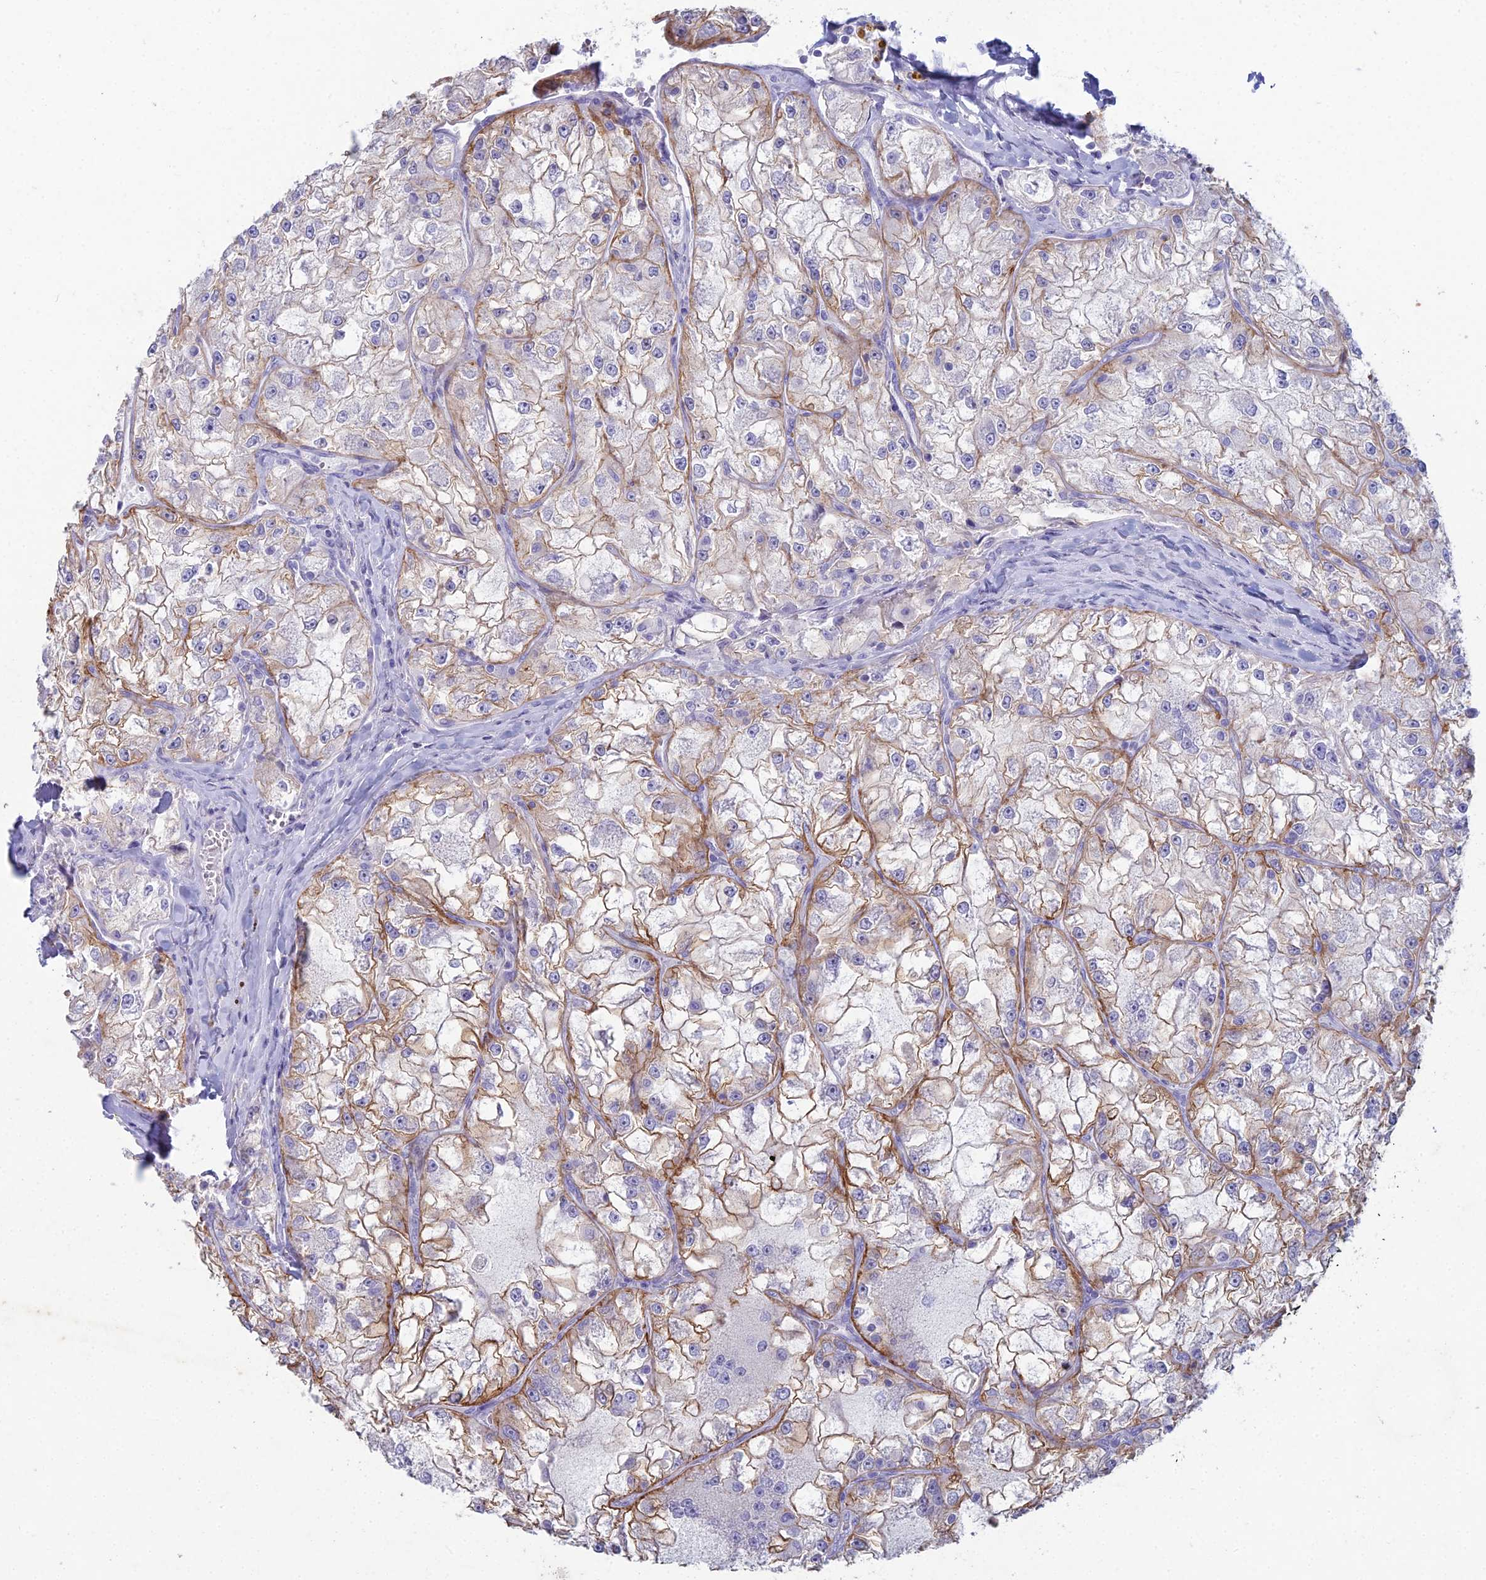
{"staining": {"intensity": "moderate", "quantity": "25%-75%", "location": "cytoplasmic/membranous"}, "tissue": "renal cancer", "cell_type": "Tumor cells", "image_type": "cancer", "snomed": [{"axis": "morphology", "description": "Adenocarcinoma, NOS"}, {"axis": "topography", "description": "Kidney"}], "caption": "Immunohistochemical staining of human adenocarcinoma (renal) displays moderate cytoplasmic/membranous protein expression in approximately 25%-75% of tumor cells.", "gene": "NCAM1", "patient": {"sex": "female", "age": 72}}